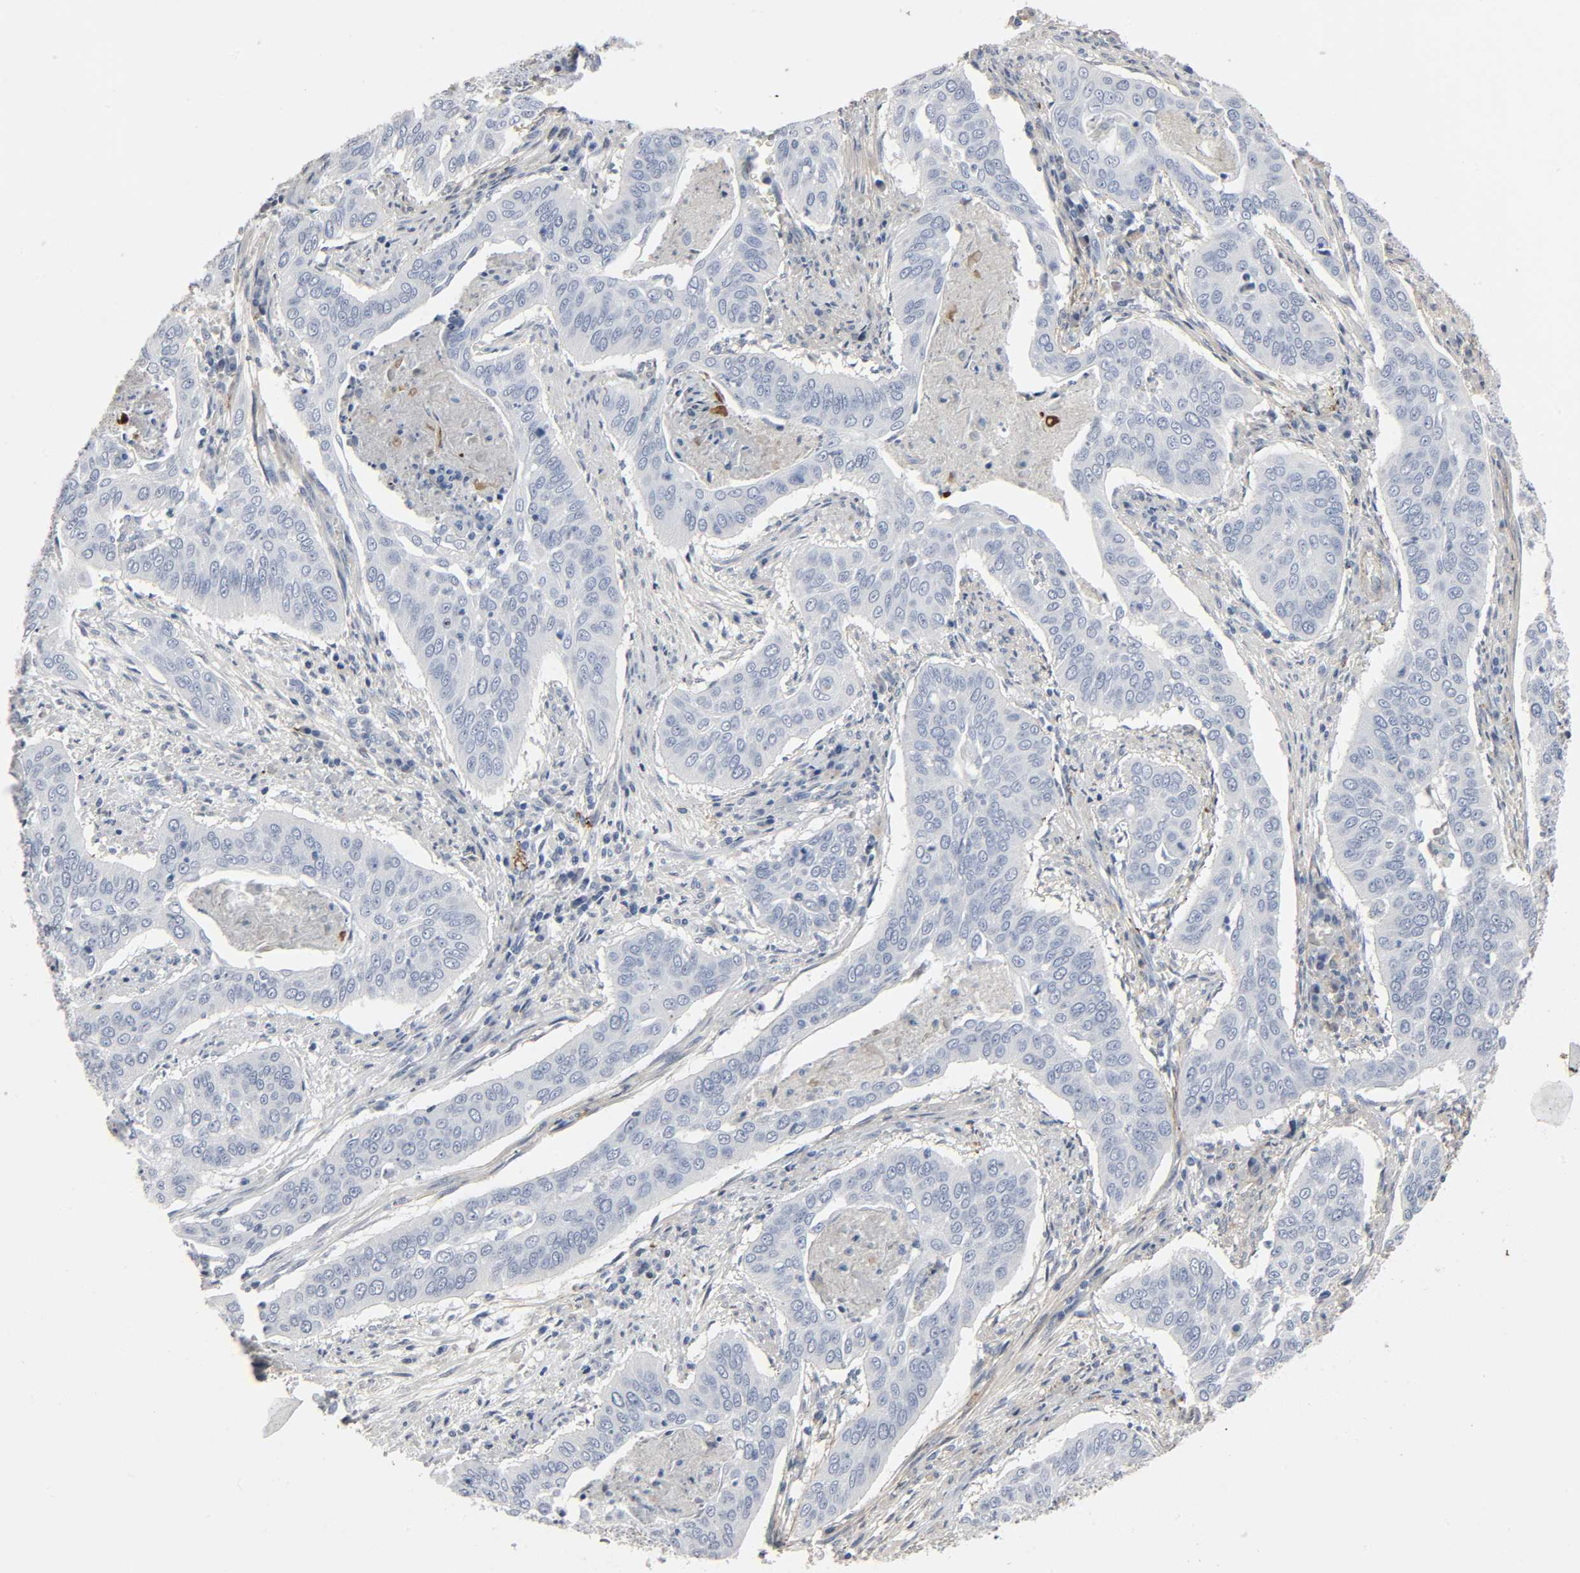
{"staining": {"intensity": "negative", "quantity": "none", "location": "none"}, "tissue": "cervical cancer", "cell_type": "Tumor cells", "image_type": "cancer", "snomed": [{"axis": "morphology", "description": "Squamous cell carcinoma, NOS"}, {"axis": "topography", "description": "Cervix"}], "caption": "Immunohistochemistry (IHC) of human cervical cancer exhibits no expression in tumor cells.", "gene": "FBLN5", "patient": {"sex": "female", "age": 39}}